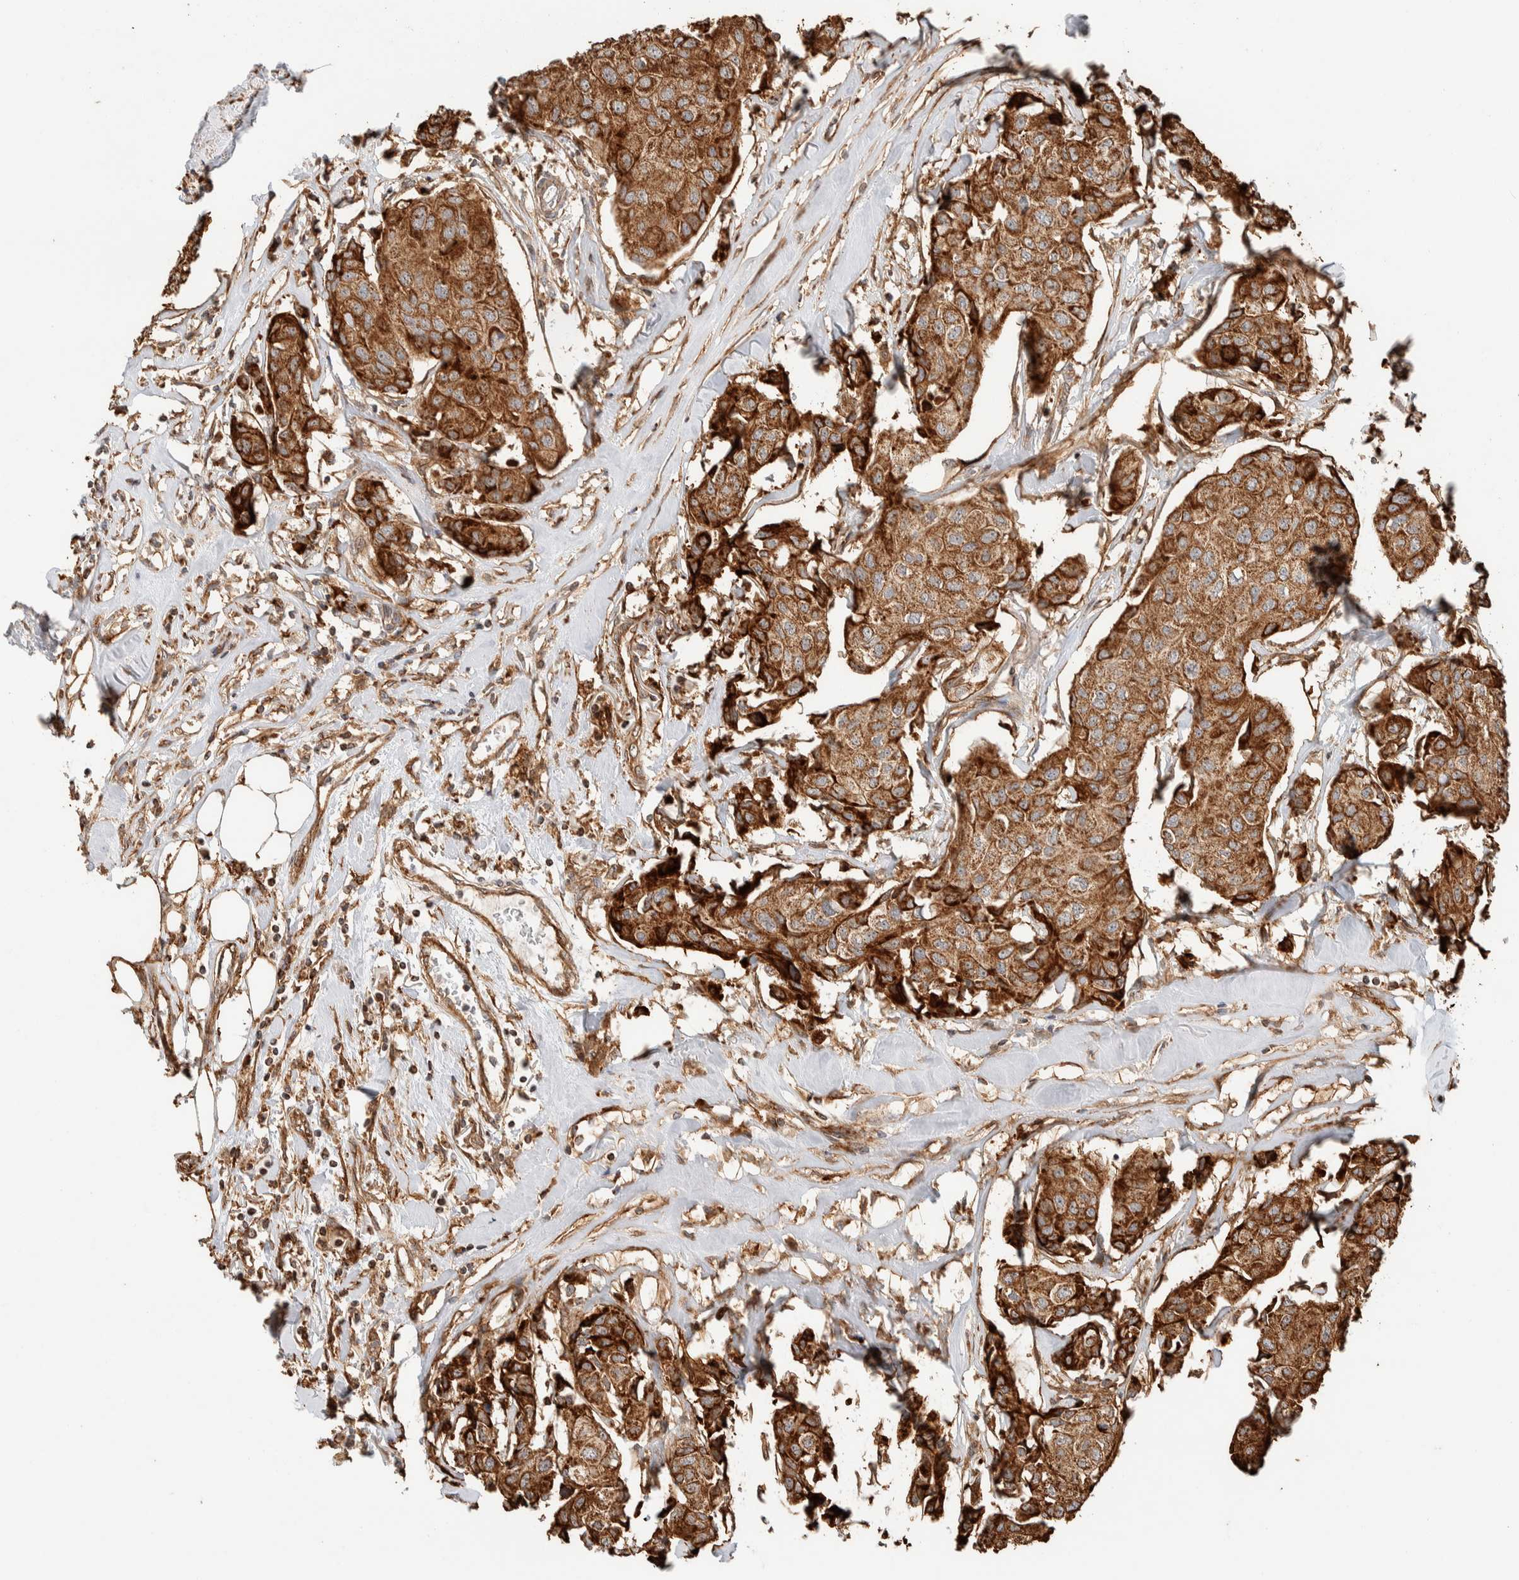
{"staining": {"intensity": "strong", "quantity": ">75%", "location": "cytoplasmic/membranous"}, "tissue": "breast cancer", "cell_type": "Tumor cells", "image_type": "cancer", "snomed": [{"axis": "morphology", "description": "Duct carcinoma"}, {"axis": "topography", "description": "Breast"}], "caption": "There is high levels of strong cytoplasmic/membranous expression in tumor cells of intraductal carcinoma (breast), as demonstrated by immunohistochemical staining (brown color).", "gene": "KIF9", "patient": {"sex": "female", "age": 80}}